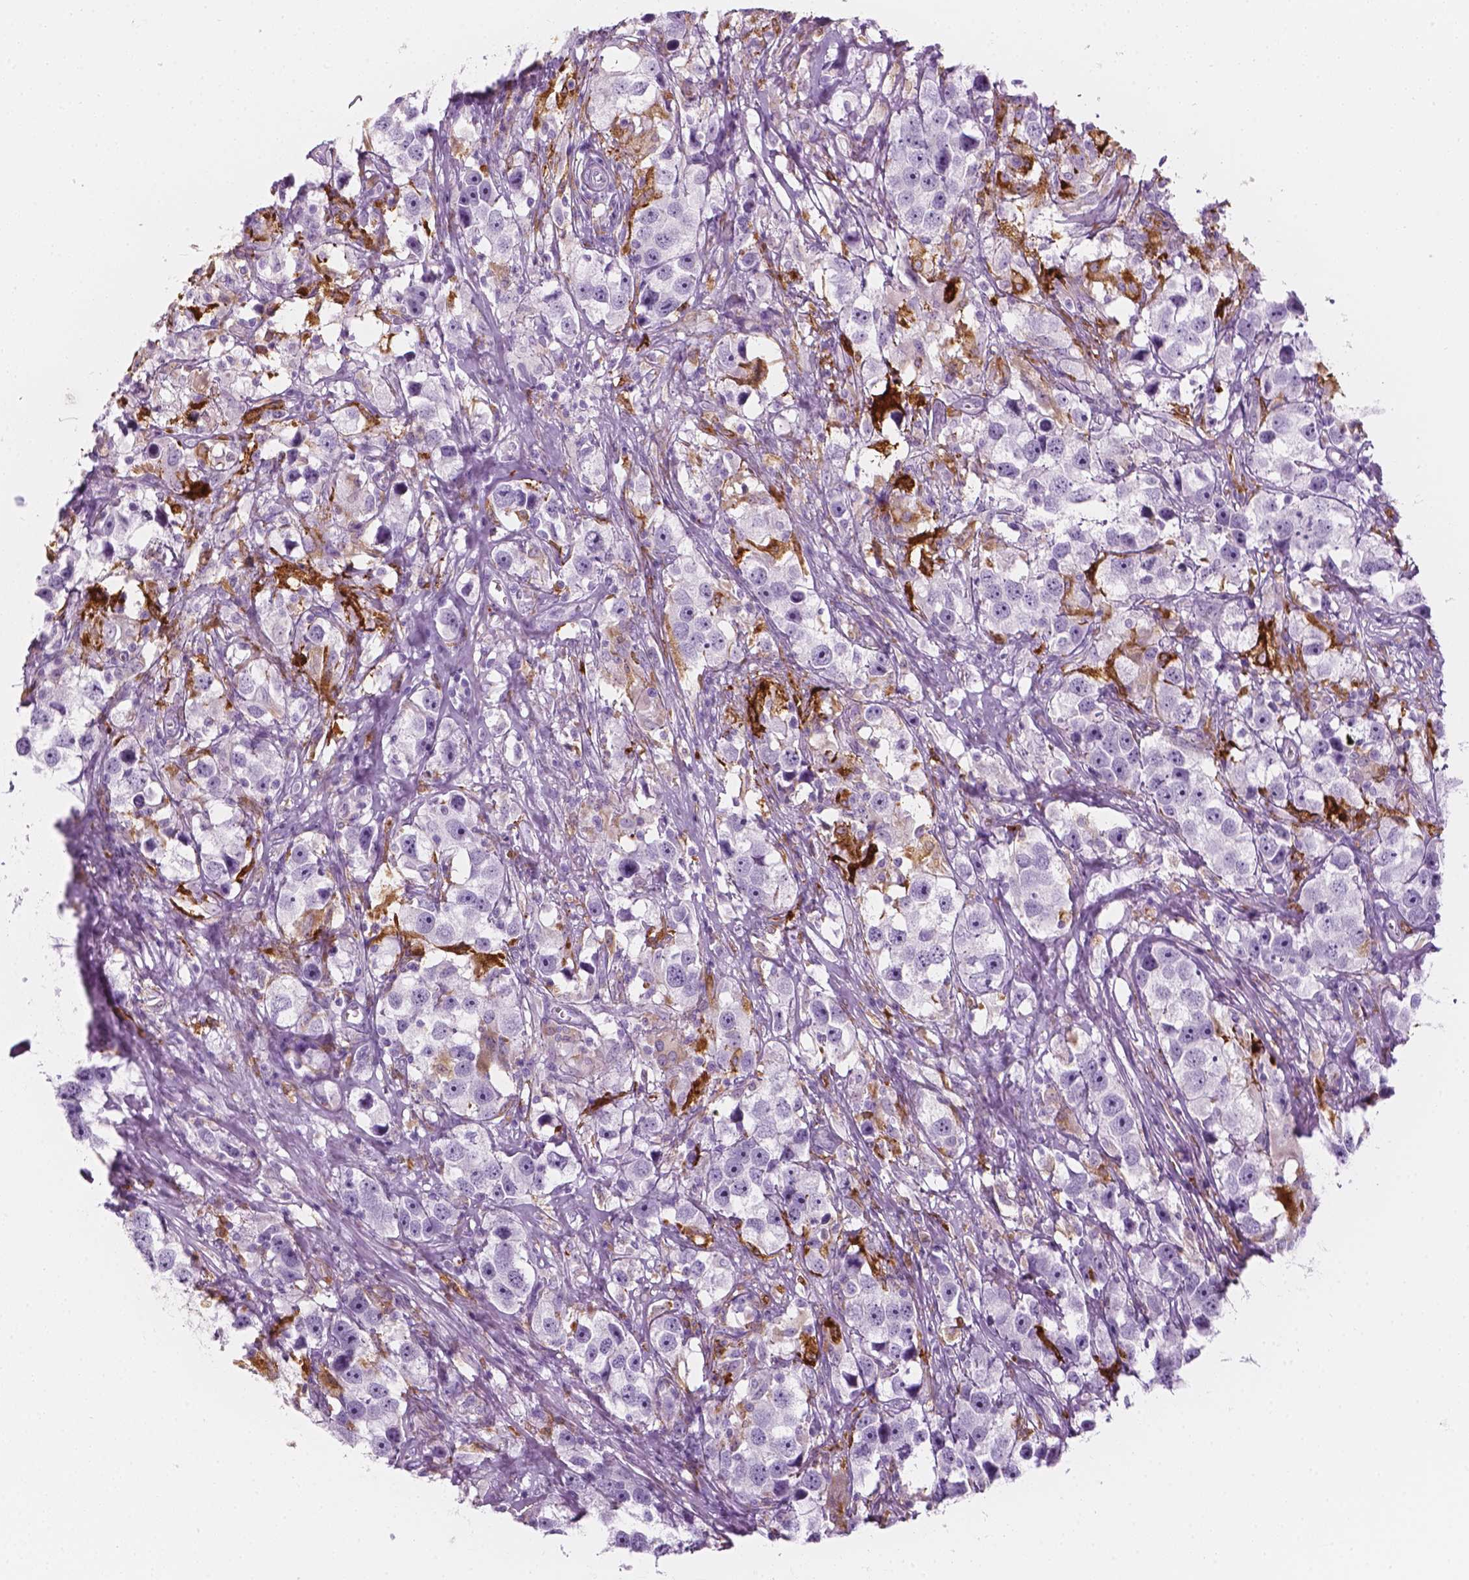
{"staining": {"intensity": "negative", "quantity": "none", "location": "none"}, "tissue": "testis cancer", "cell_type": "Tumor cells", "image_type": "cancer", "snomed": [{"axis": "morphology", "description": "Seminoma, NOS"}, {"axis": "topography", "description": "Testis"}], "caption": "A histopathology image of testis cancer (seminoma) stained for a protein reveals no brown staining in tumor cells.", "gene": "CES1", "patient": {"sex": "male", "age": 49}}